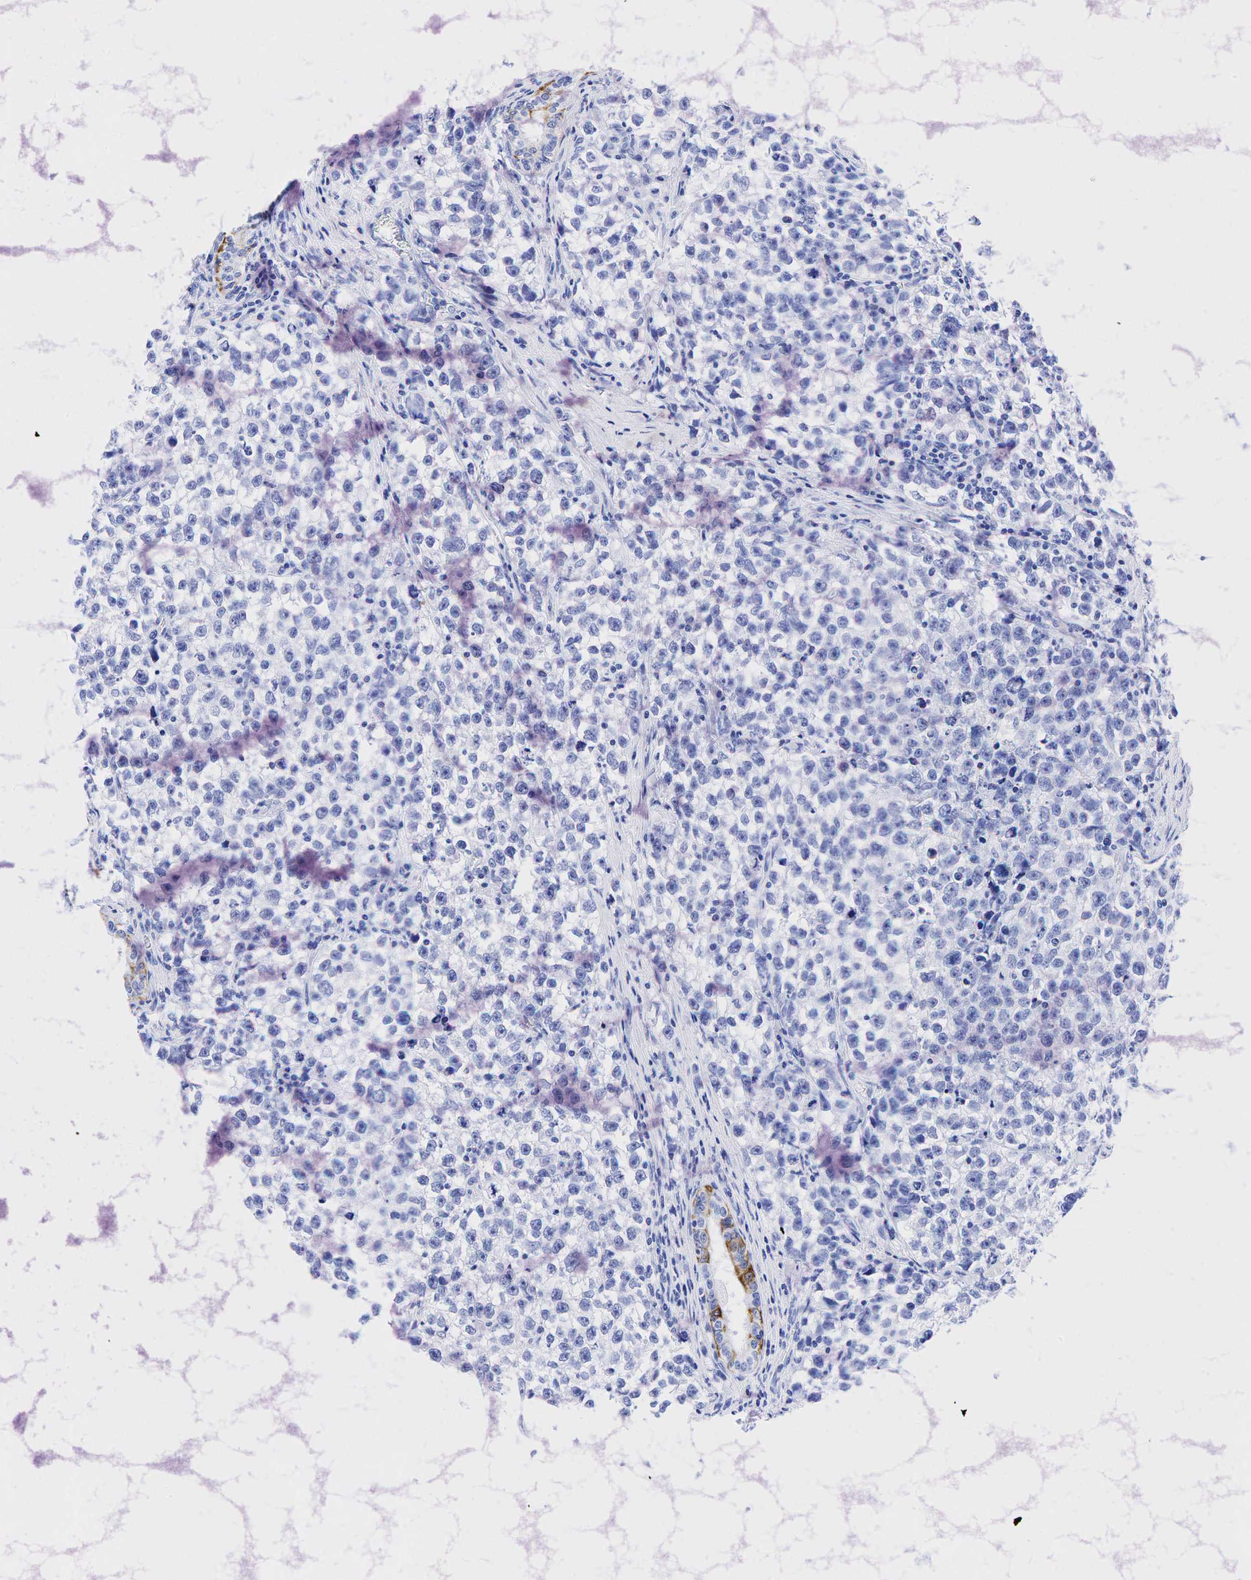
{"staining": {"intensity": "negative", "quantity": "none", "location": "none"}, "tissue": "testis cancer", "cell_type": "Tumor cells", "image_type": "cancer", "snomed": [{"axis": "morphology", "description": "Seminoma, NOS"}, {"axis": "morphology", "description": "Carcinoma, Embryonal, NOS"}, {"axis": "topography", "description": "Testis"}], "caption": "DAB (3,3'-diaminobenzidine) immunohistochemical staining of human testis seminoma displays no significant staining in tumor cells.", "gene": "KRT19", "patient": {"sex": "male", "age": 30}}